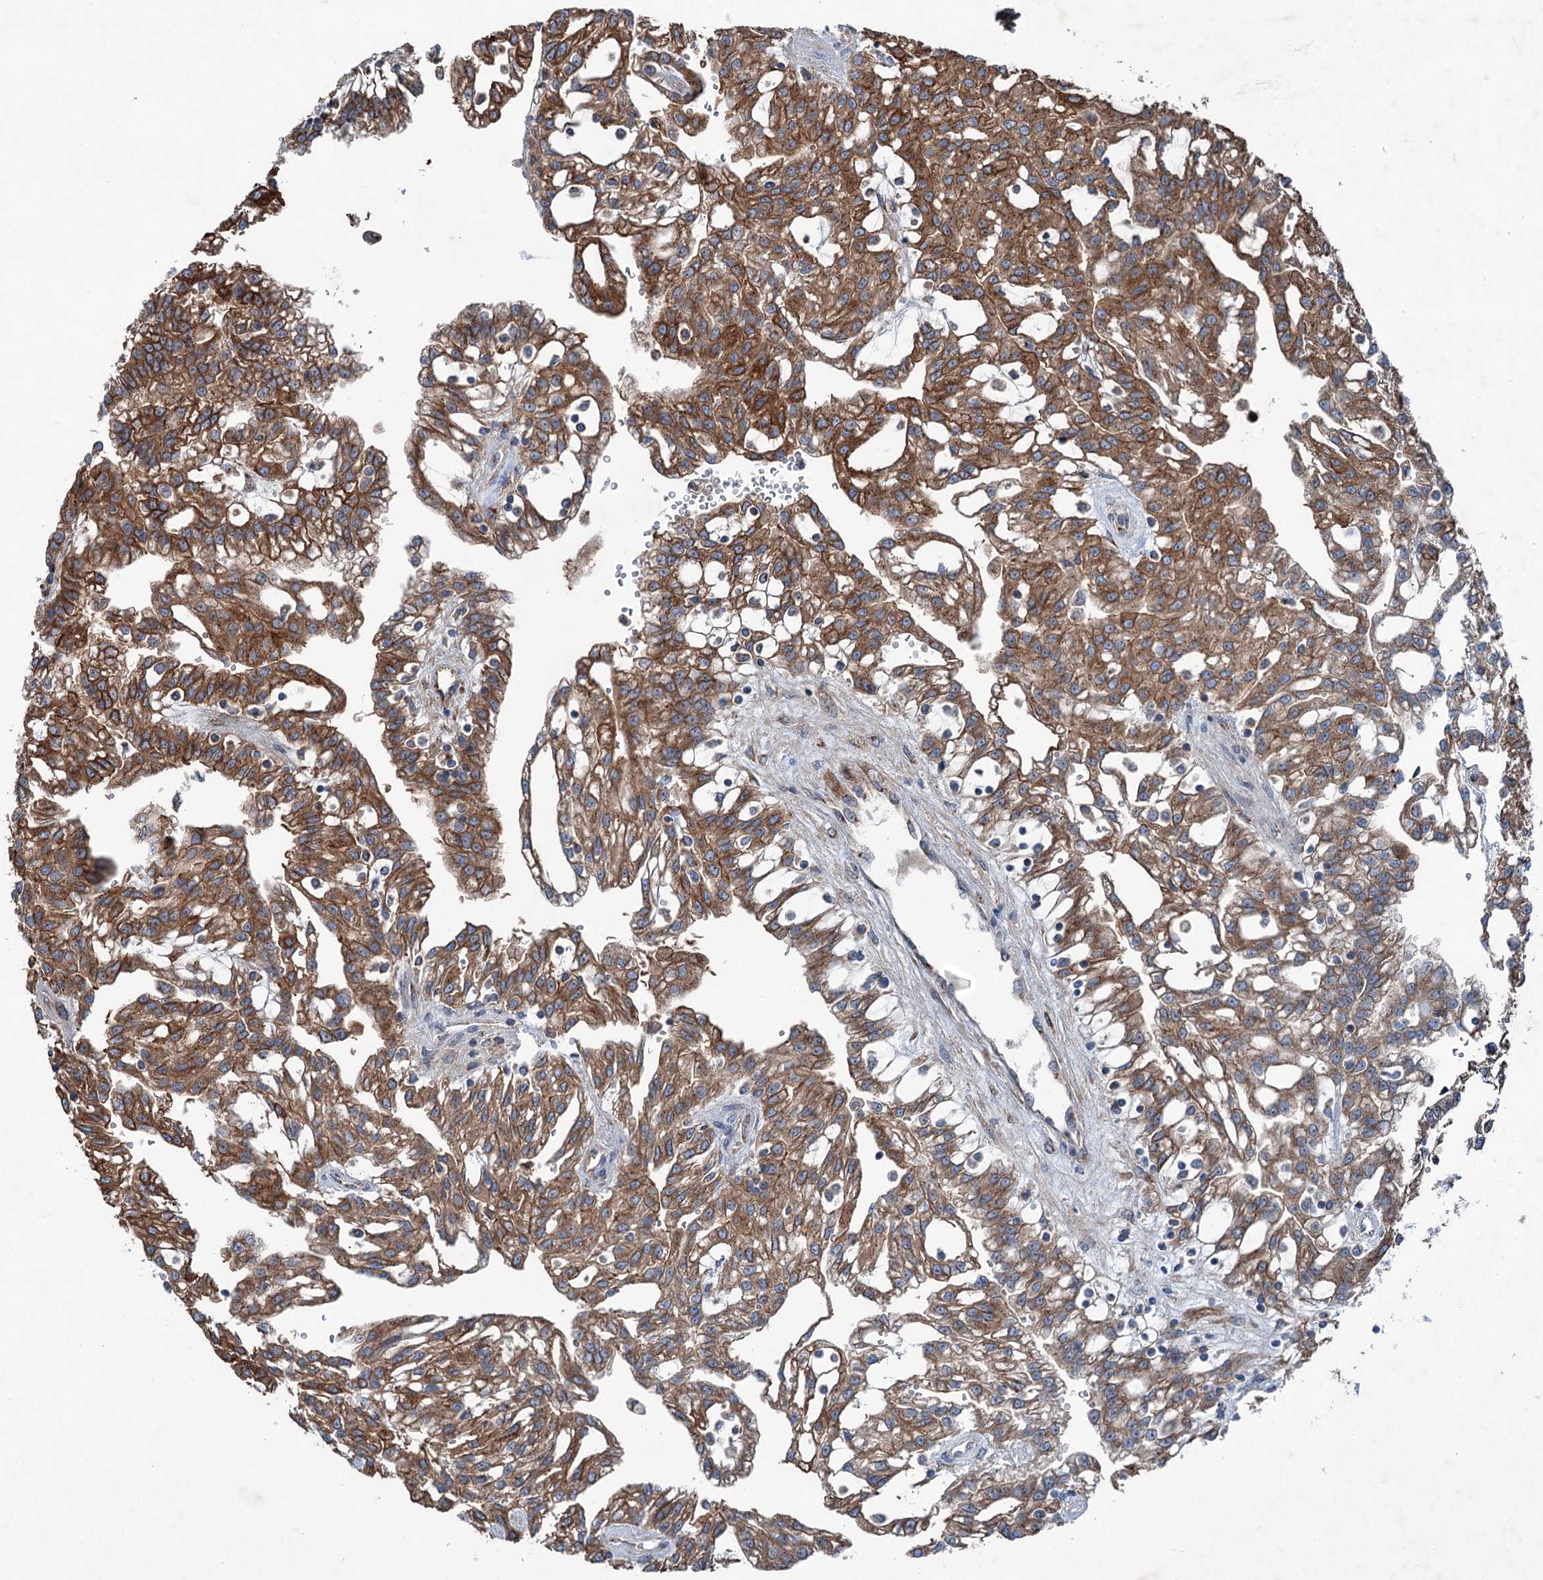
{"staining": {"intensity": "moderate", "quantity": ">75%", "location": "cytoplasmic/membranous"}, "tissue": "renal cancer", "cell_type": "Tumor cells", "image_type": "cancer", "snomed": [{"axis": "morphology", "description": "Adenocarcinoma, NOS"}, {"axis": "topography", "description": "Kidney"}], "caption": "Immunohistochemistry staining of renal cancer (adenocarcinoma), which displays medium levels of moderate cytoplasmic/membranous staining in about >75% of tumor cells indicating moderate cytoplasmic/membranous protein positivity. The staining was performed using DAB (3,3'-diaminobenzidine) (brown) for protein detection and nuclei were counterstained in hematoxylin (blue).", "gene": "CALCOCO1", "patient": {"sex": "male", "age": 63}}